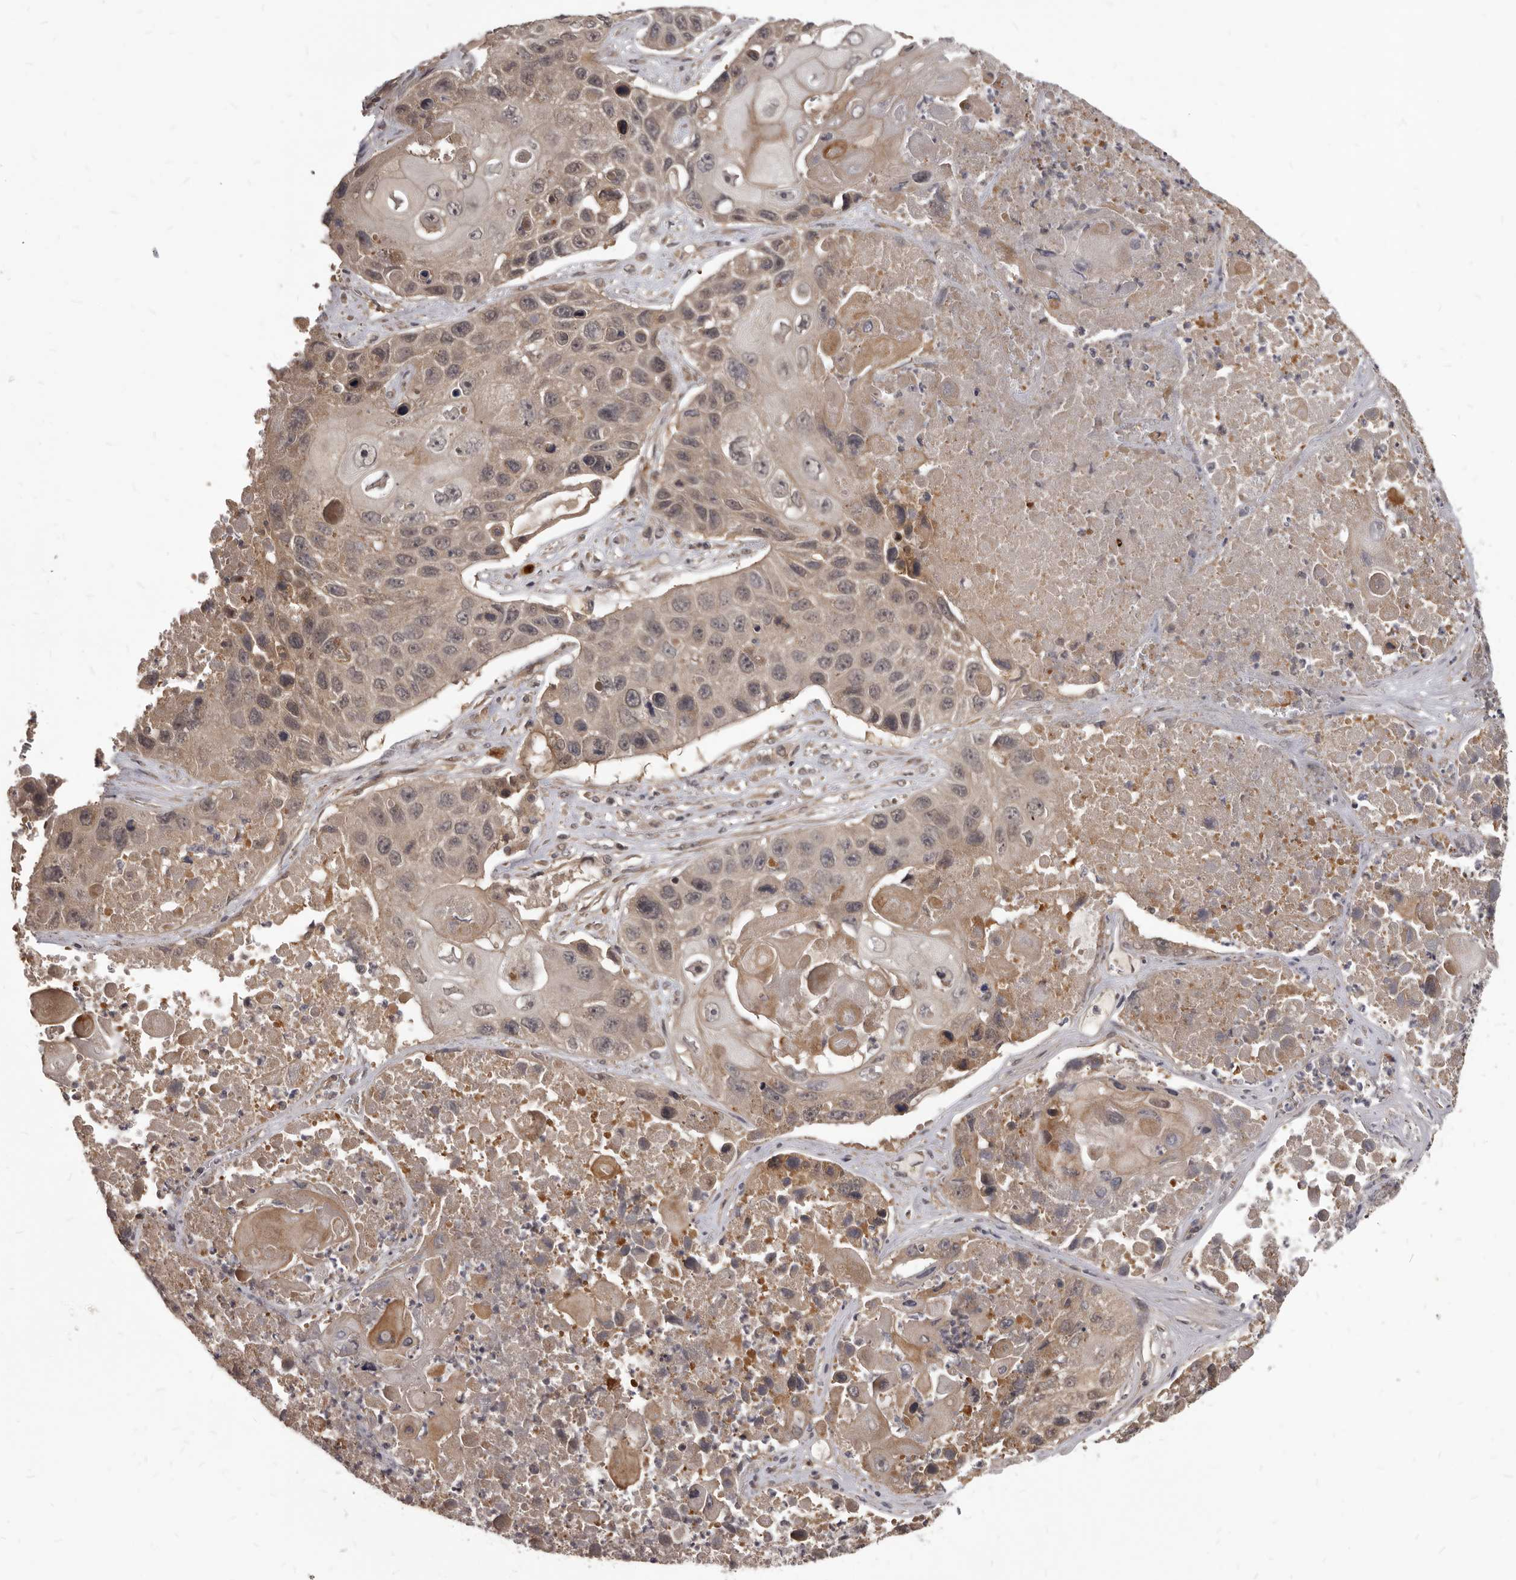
{"staining": {"intensity": "weak", "quantity": ">75%", "location": "cytoplasmic/membranous,nuclear"}, "tissue": "lung cancer", "cell_type": "Tumor cells", "image_type": "cancer", "snomed": [{"axis": "morphology", "description": "Squamous cell carcinoma, NOS"}, {"axis": "topography", "description": "Lung"}], "caption": "Protein expression analysis of human squamous cell carcinoma (lung) reveals weak cytoplasmic/membranous and nuclear expression in about >75% of tumor cells.", "gene": "GABPB2", "patient": {"sex": "male", "age": 61}}